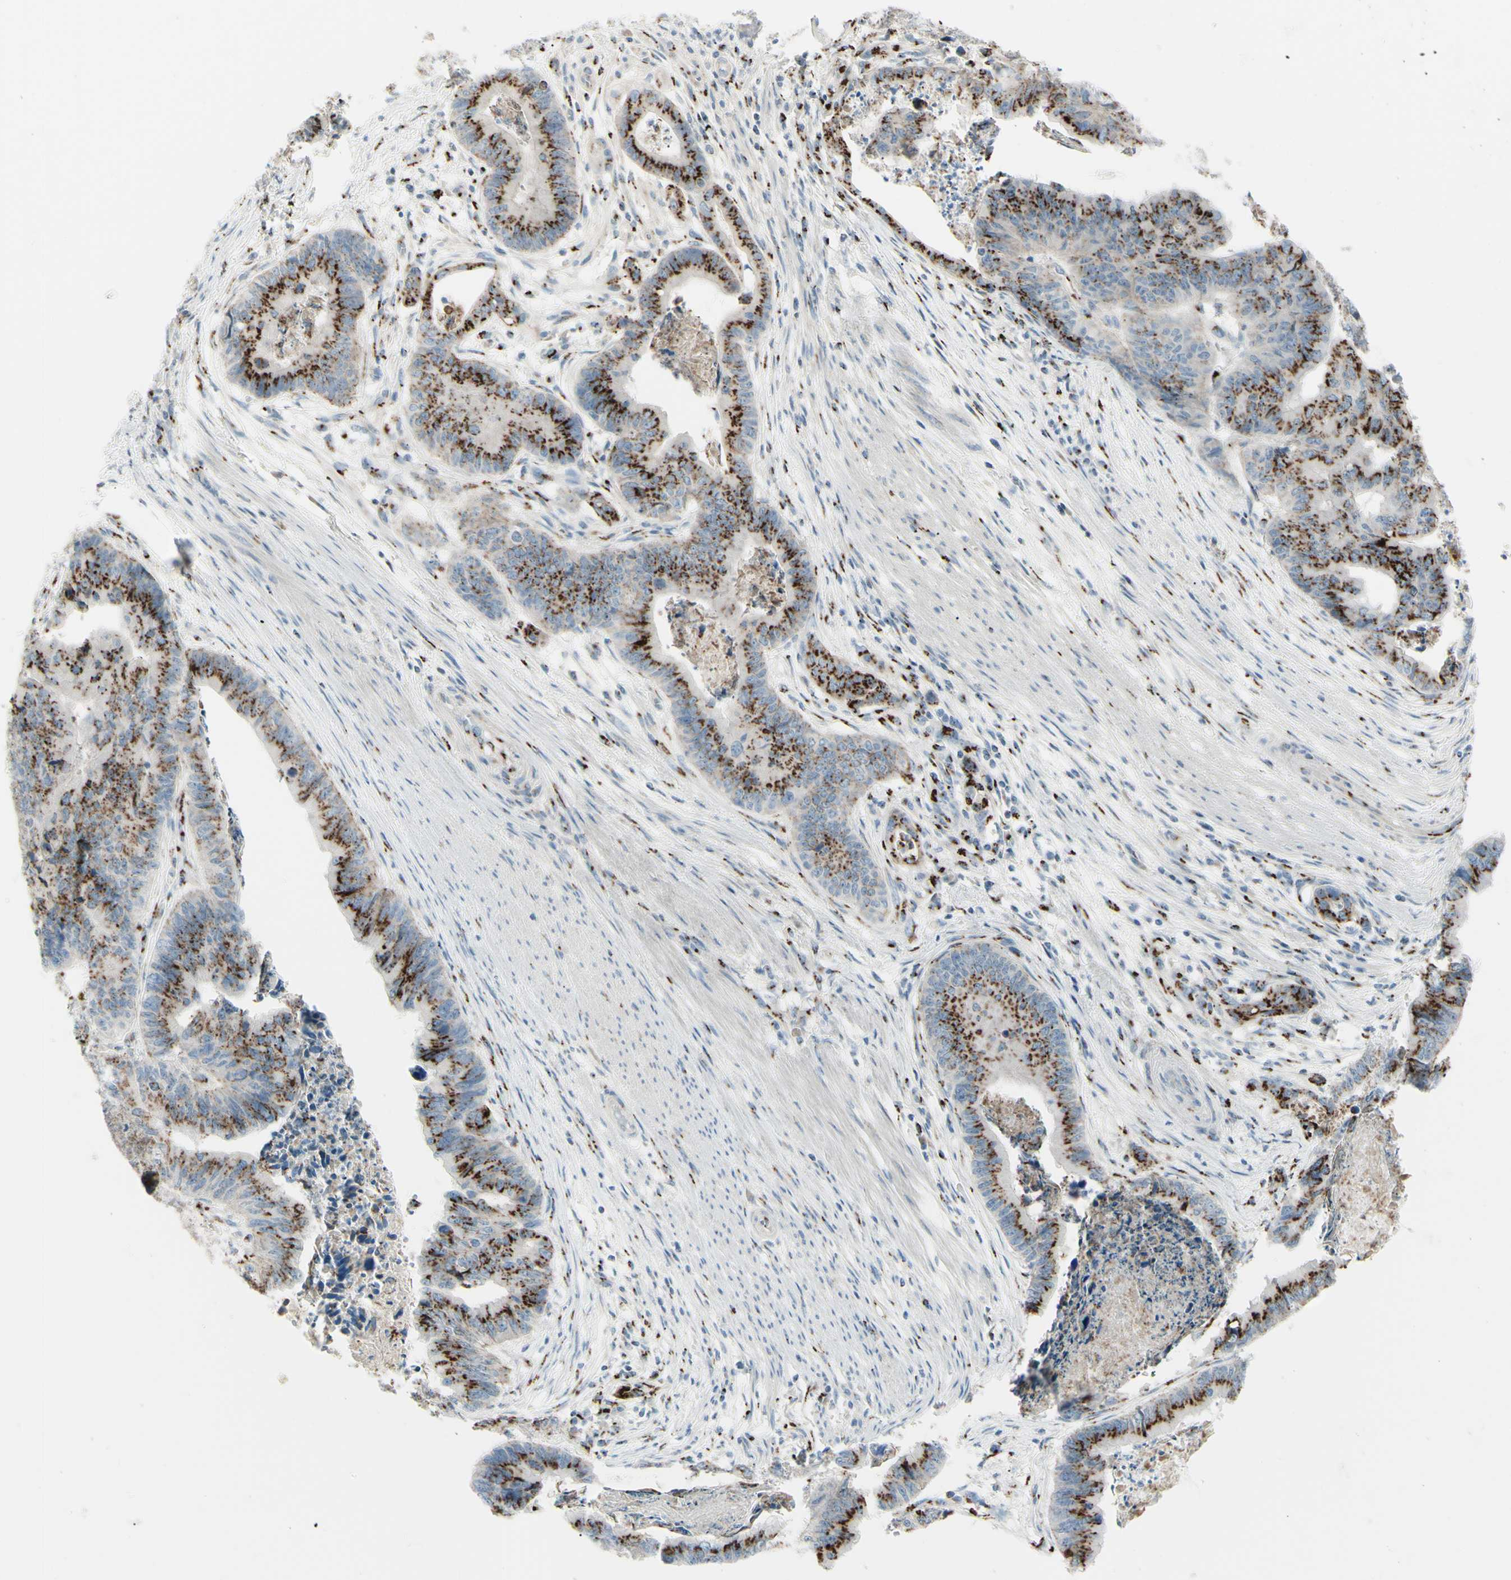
{"staining": {"intensity": "strong", "quantity": ">75%", "location": "cytoplasmic/membranous"}, "tissue": "stomach cancer", "cell_type": "Tumor cells", "image_type": "cancer", "snomed": [{"axis": "morphology", "description": "Adenocarcinoma, NOS"}, {"axis": "topography", "description": "Stomach, lower"}], "caption": "This is a photomicrograph of immunohistochemistry (IHC) staining of stomach cancer, which shows strong staining in the cytoplasmic/membranous of tumor cells.", "gene": "B4GALT1", "patient": {"sex": "male", "age": 77}}